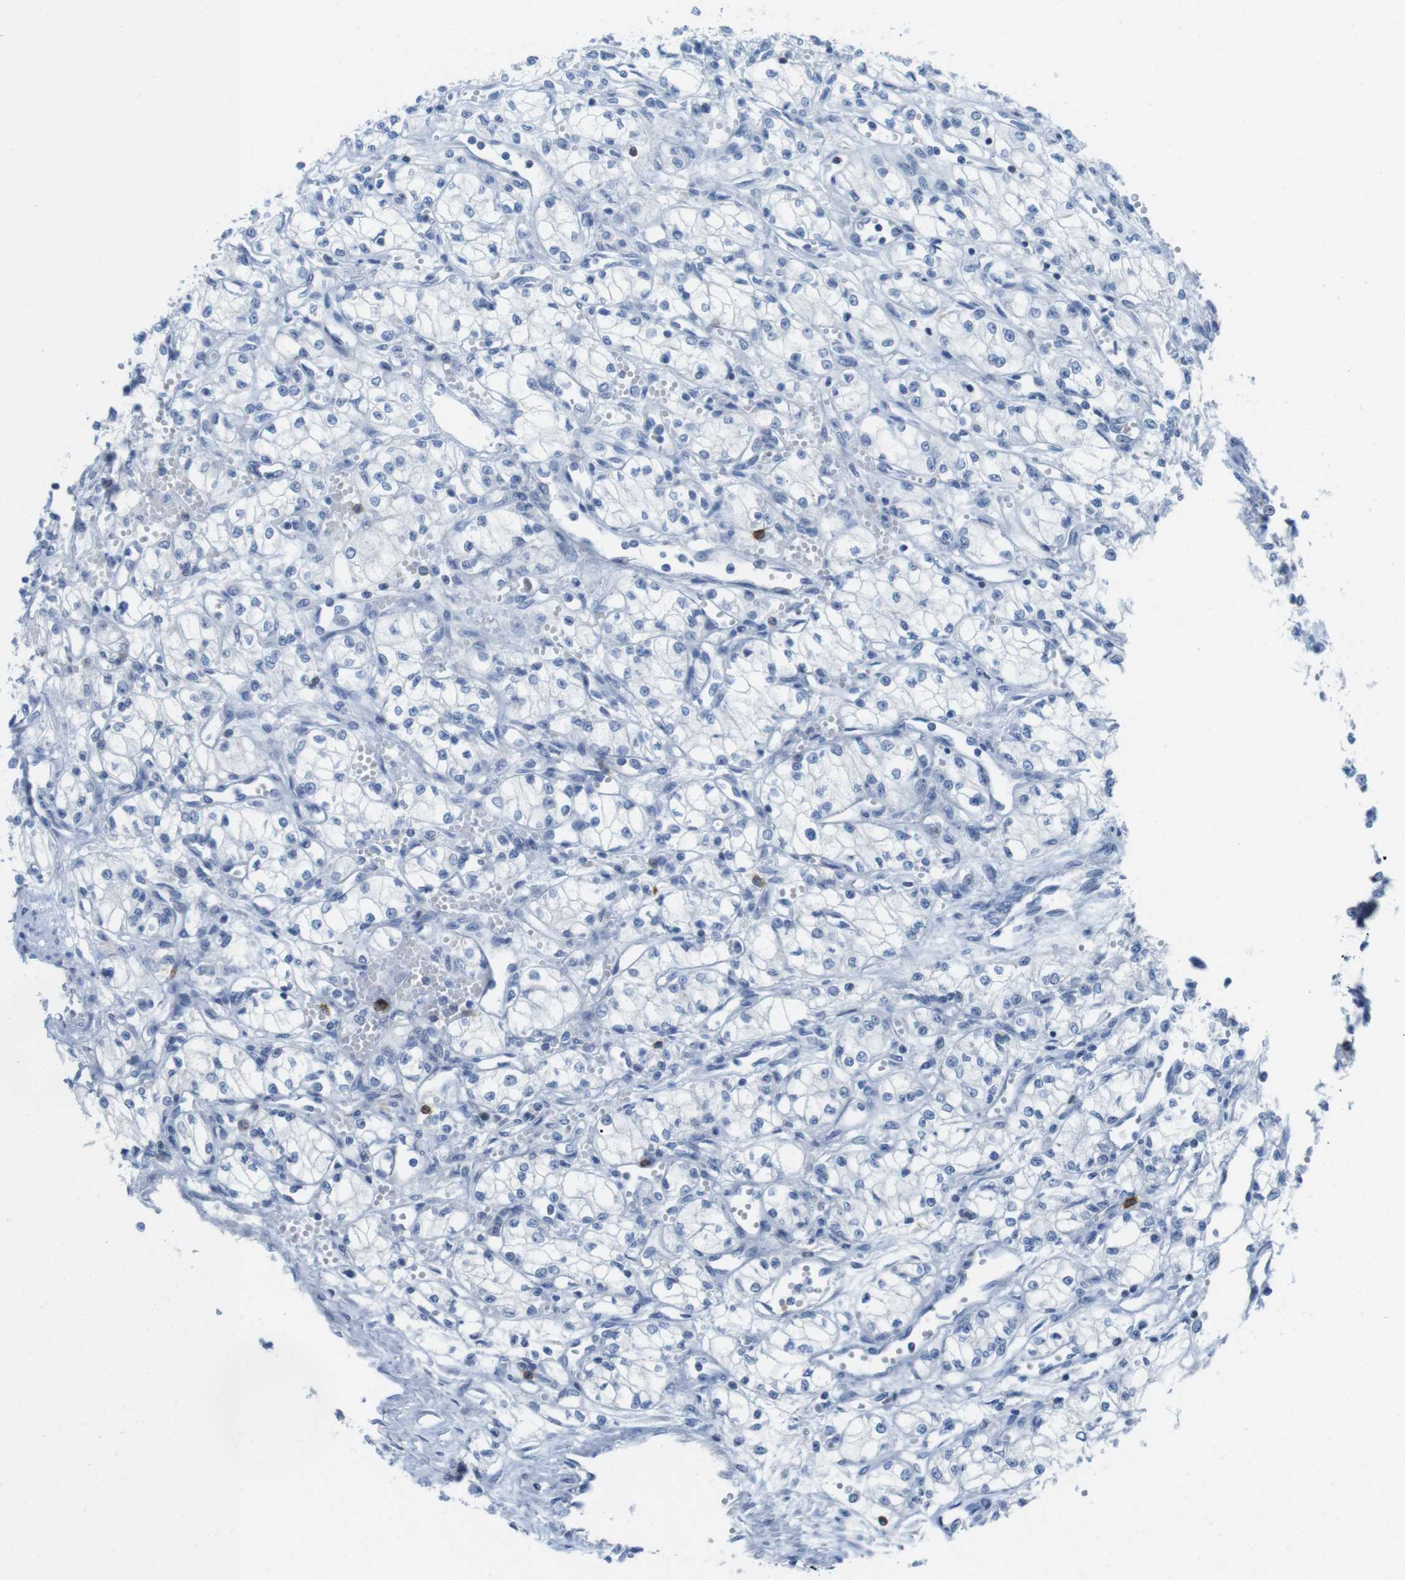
{"staining": {"intensity": "negative", "quantity": "none", "location": "none"}, "tissue": "renal cancer", "cell_type": "Tumor cells", "image_type": "cancer", "snomed": [{"axis": "morphology", "description": "Normal tissue, NOS"}, {"axis": "morphology", "description": "Adenocarcinoma, NOS"}, {"axis": "topography", "description": "Kidney"}], "caption": "This histopathology image is of renal cancer (adenocarcinoma) stained with IHC to label a protein in brown with the nuclei are counter-stained blue. There is no positivity in tumor cells.", "gene": "CD5", "patient": {"sex": "male", "age": 59}}